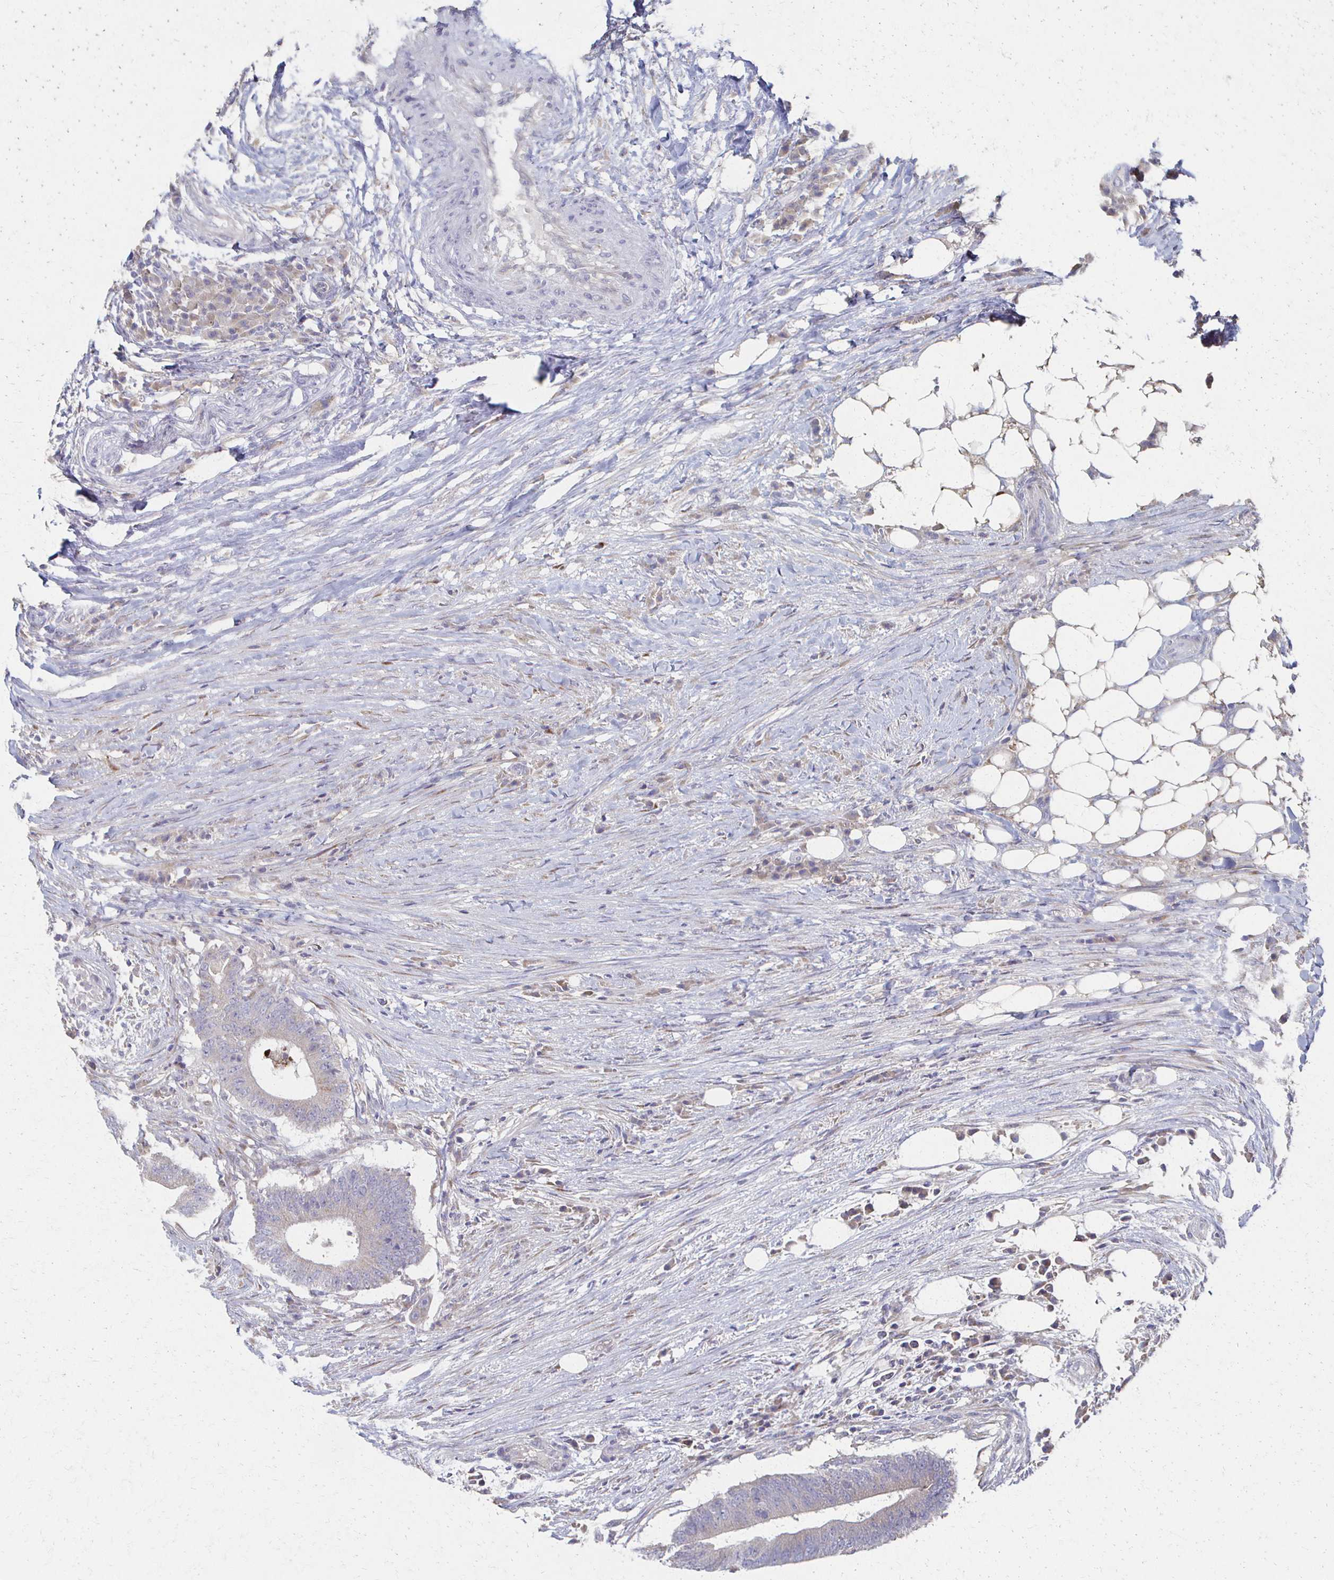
{"staining": {"intensity": "weak", "quantity": "<25%", "location": "cytoplasmic/membranous"}, "tissue": "colorectal cancer", "cell_type": "Tumor cells", "image_type": "cancer", "snomed": [{"axis": "morphology", "description": "Adenocarcinoma, NOS"}, {"axis": "topography", "description": "Colon"}], "caption": "DAB (3,3'-diaminobenzidine) immunohistochemical staining of colorectal adenocarcinoma demonstrates no significant staining in tumor cells.", "gene": "CX3CR1", "patient": {"sex": "female", "age": 43}}